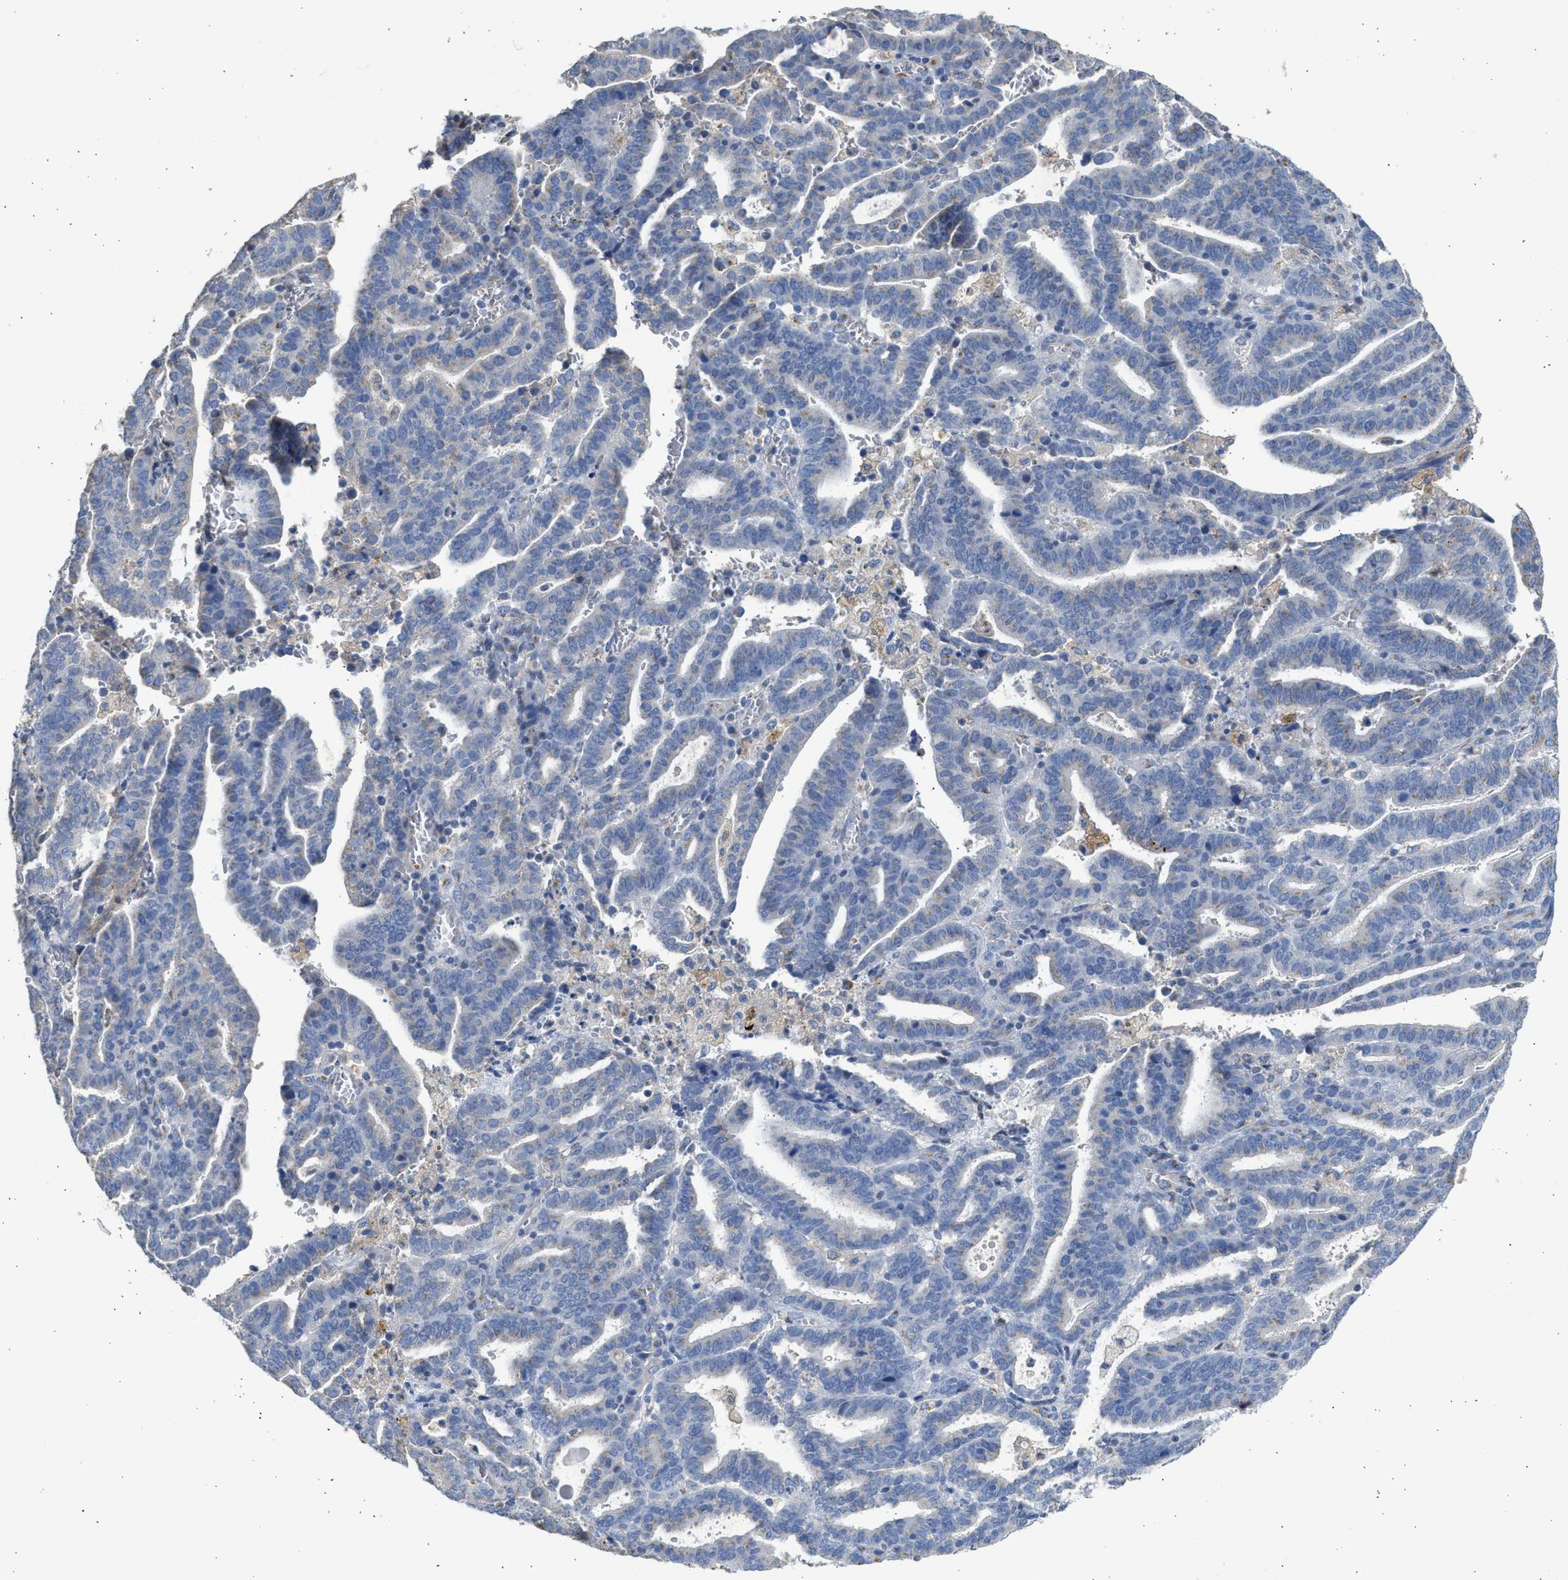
{"staining": {"intensity": "negative", "quantity": "none", "location": "none"}, "tissue": "endometrial cancer", "cell_type": "Tumor cells", "image_type": "cancer", "snomed": [{"axis": "morphology", "description": "Adenocarcinoma, NOS"}, {"axis": "topography", "description": "Uterus"}], "caption": "An immunohistochemistry histopathology image of adenocarcinoma (endometrial) is shown. There is no staining in tumor cells of adenocarcinoma (endometrial). Brightfield microscopy of immunohistochemistry (IHC) stained with DAB (3,3'-diaminobenzidine) (brown) and hematoxylin (blue), captured at high magnification.", "gene": "IPO8", "patient": {"sex": "female", "age": 83}}